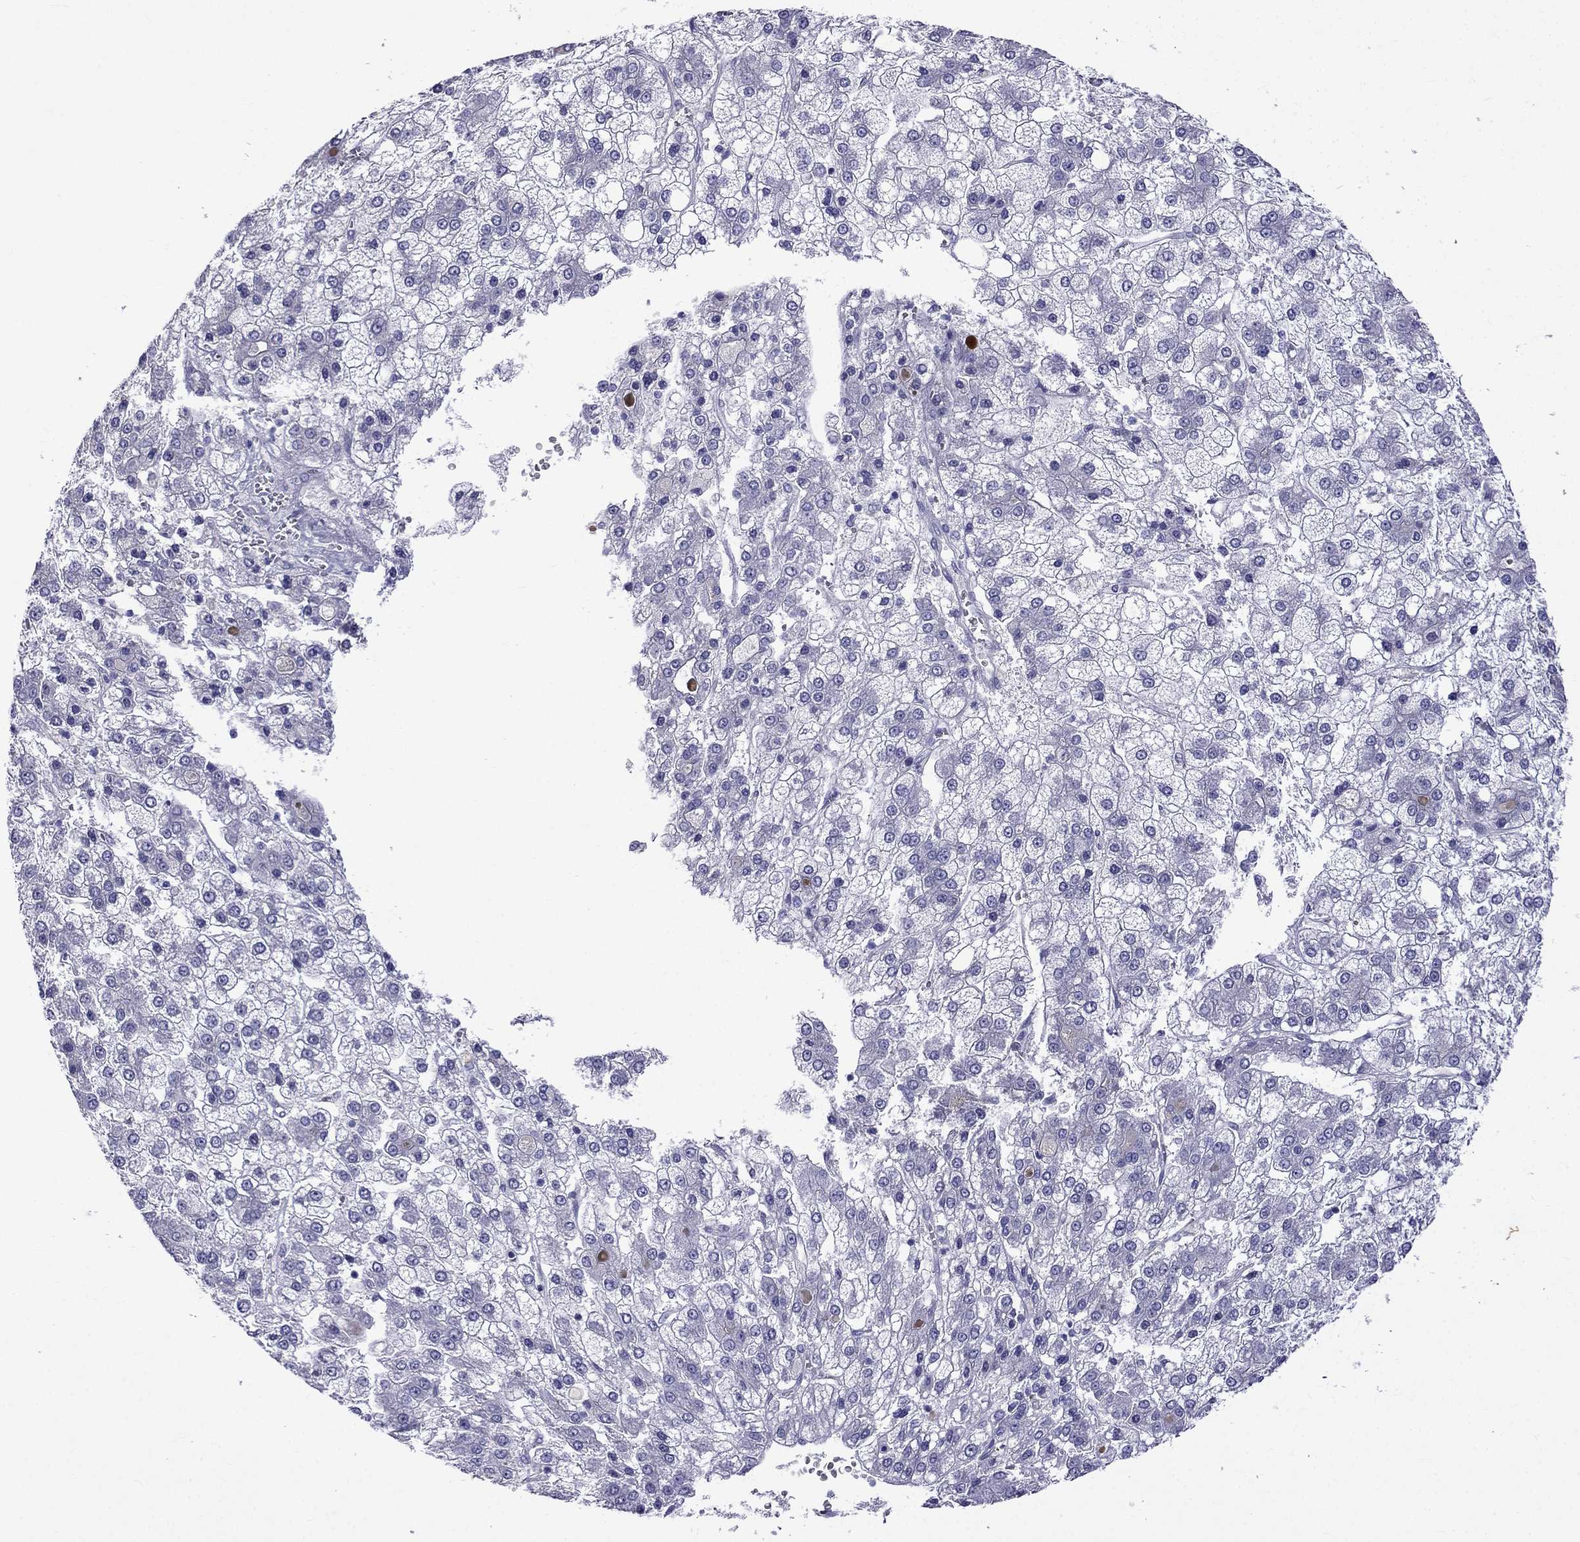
{"staining": {"intensity": "negative", "quantity": "none", "location": "none"}, "tissue": "liver cancer", "cell_type": "Tumor cells", "image_type": "cancer", "snomed": [{"axis": "morphology", "description": "Carcinoma, Hepatocellular, NOS"}, {"axis": "topography", "description": "Liver"}], "caption": "Photomicrograph shows no significant protein staining in tumor cells of hepatocellular carcinoma (liver).", "gene": "PATE1", "patient": {"sex": "male", "age": 73}}